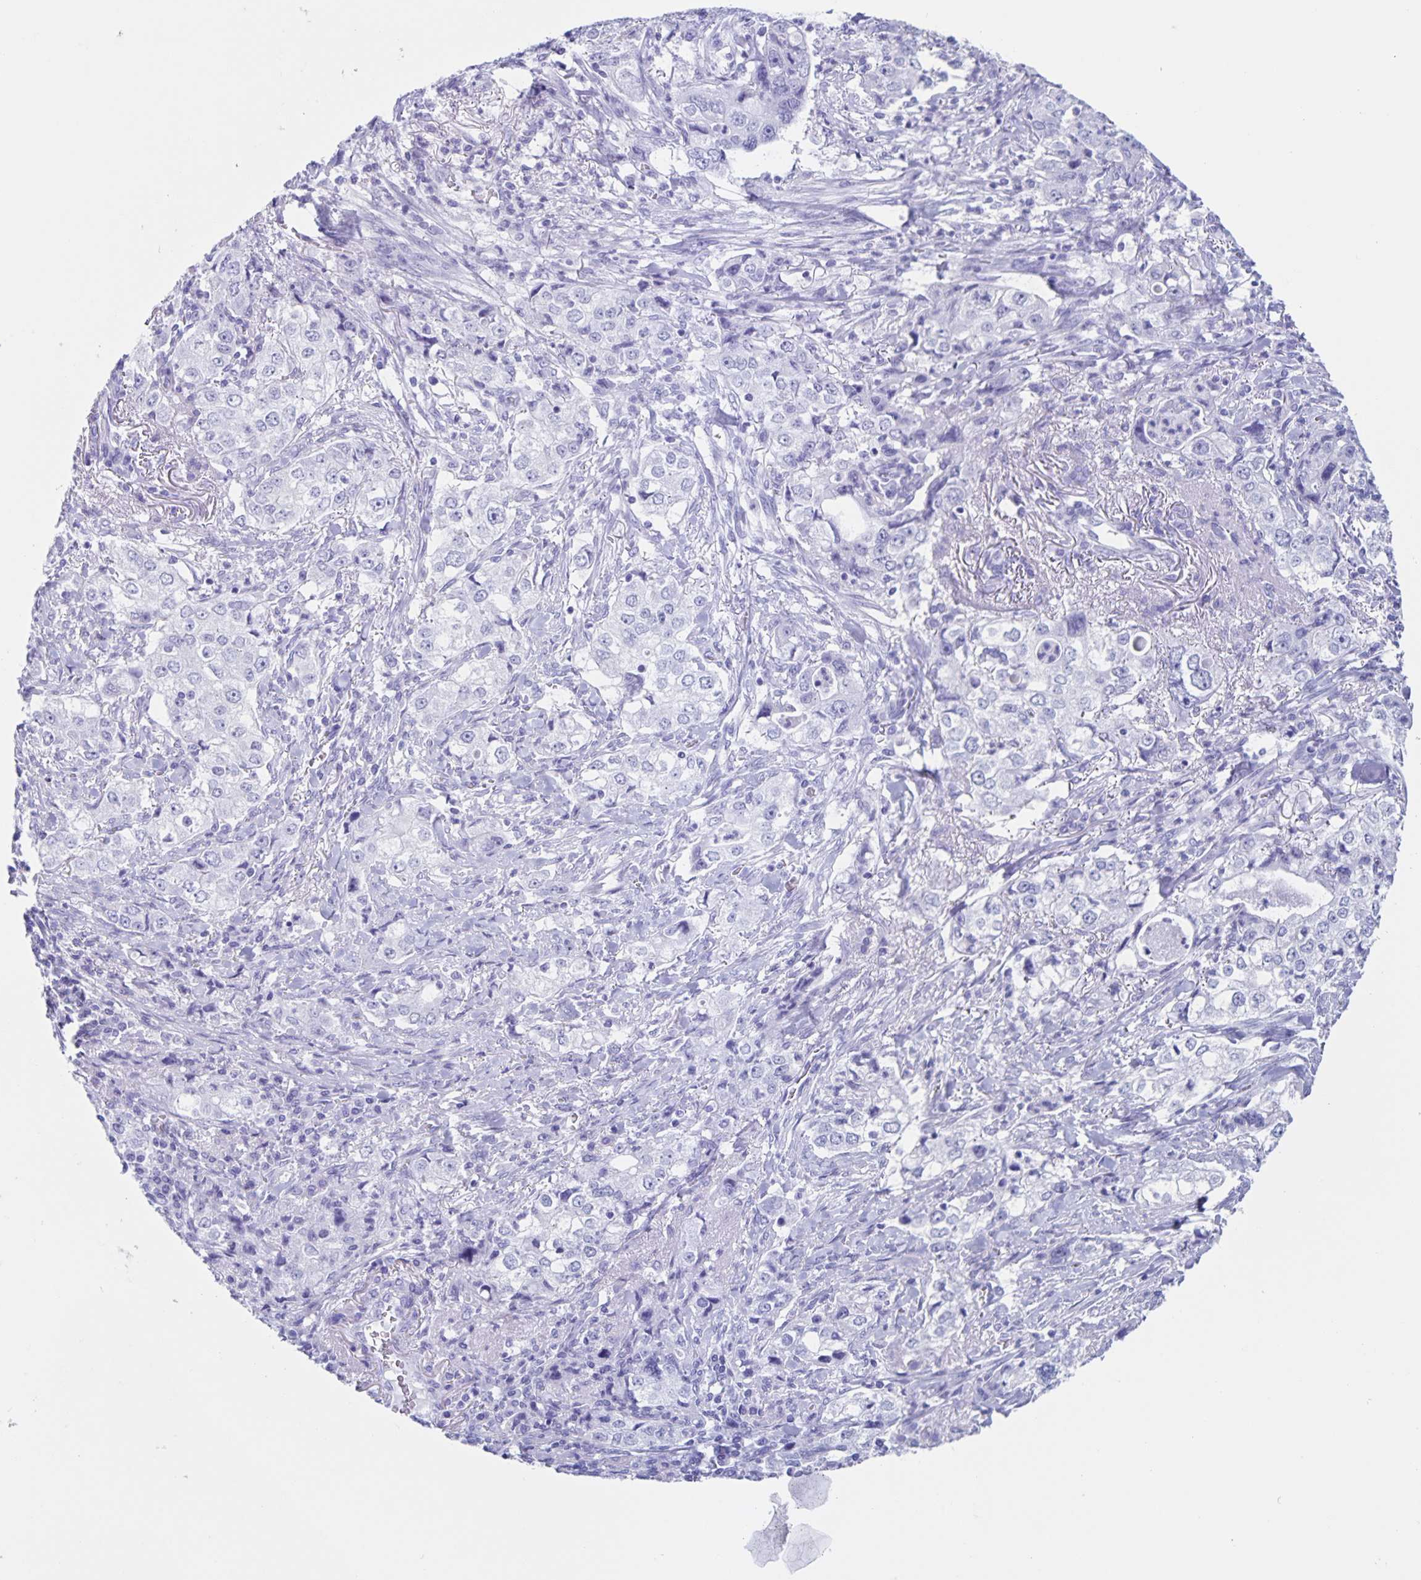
{"staining": {"intensity": "negative", "quantity": "none", "location": "none"}, "tissue": "stomach cancer", "cell_type": "Tumor cells", "image_type": "cancer", "snomed": [{"axis": "morphology", "description": "Adenocarcinoma, NOS"}, {"axis": "topography", "description": "Stomach, upper"}], "caption": "Stomach cancer (adenocarcinoma) was stained to show a protein in brown. There is no significant staining in tumor cells.", "gene": "C12orf56", "patient": {"sex": "male", "age": 75}}